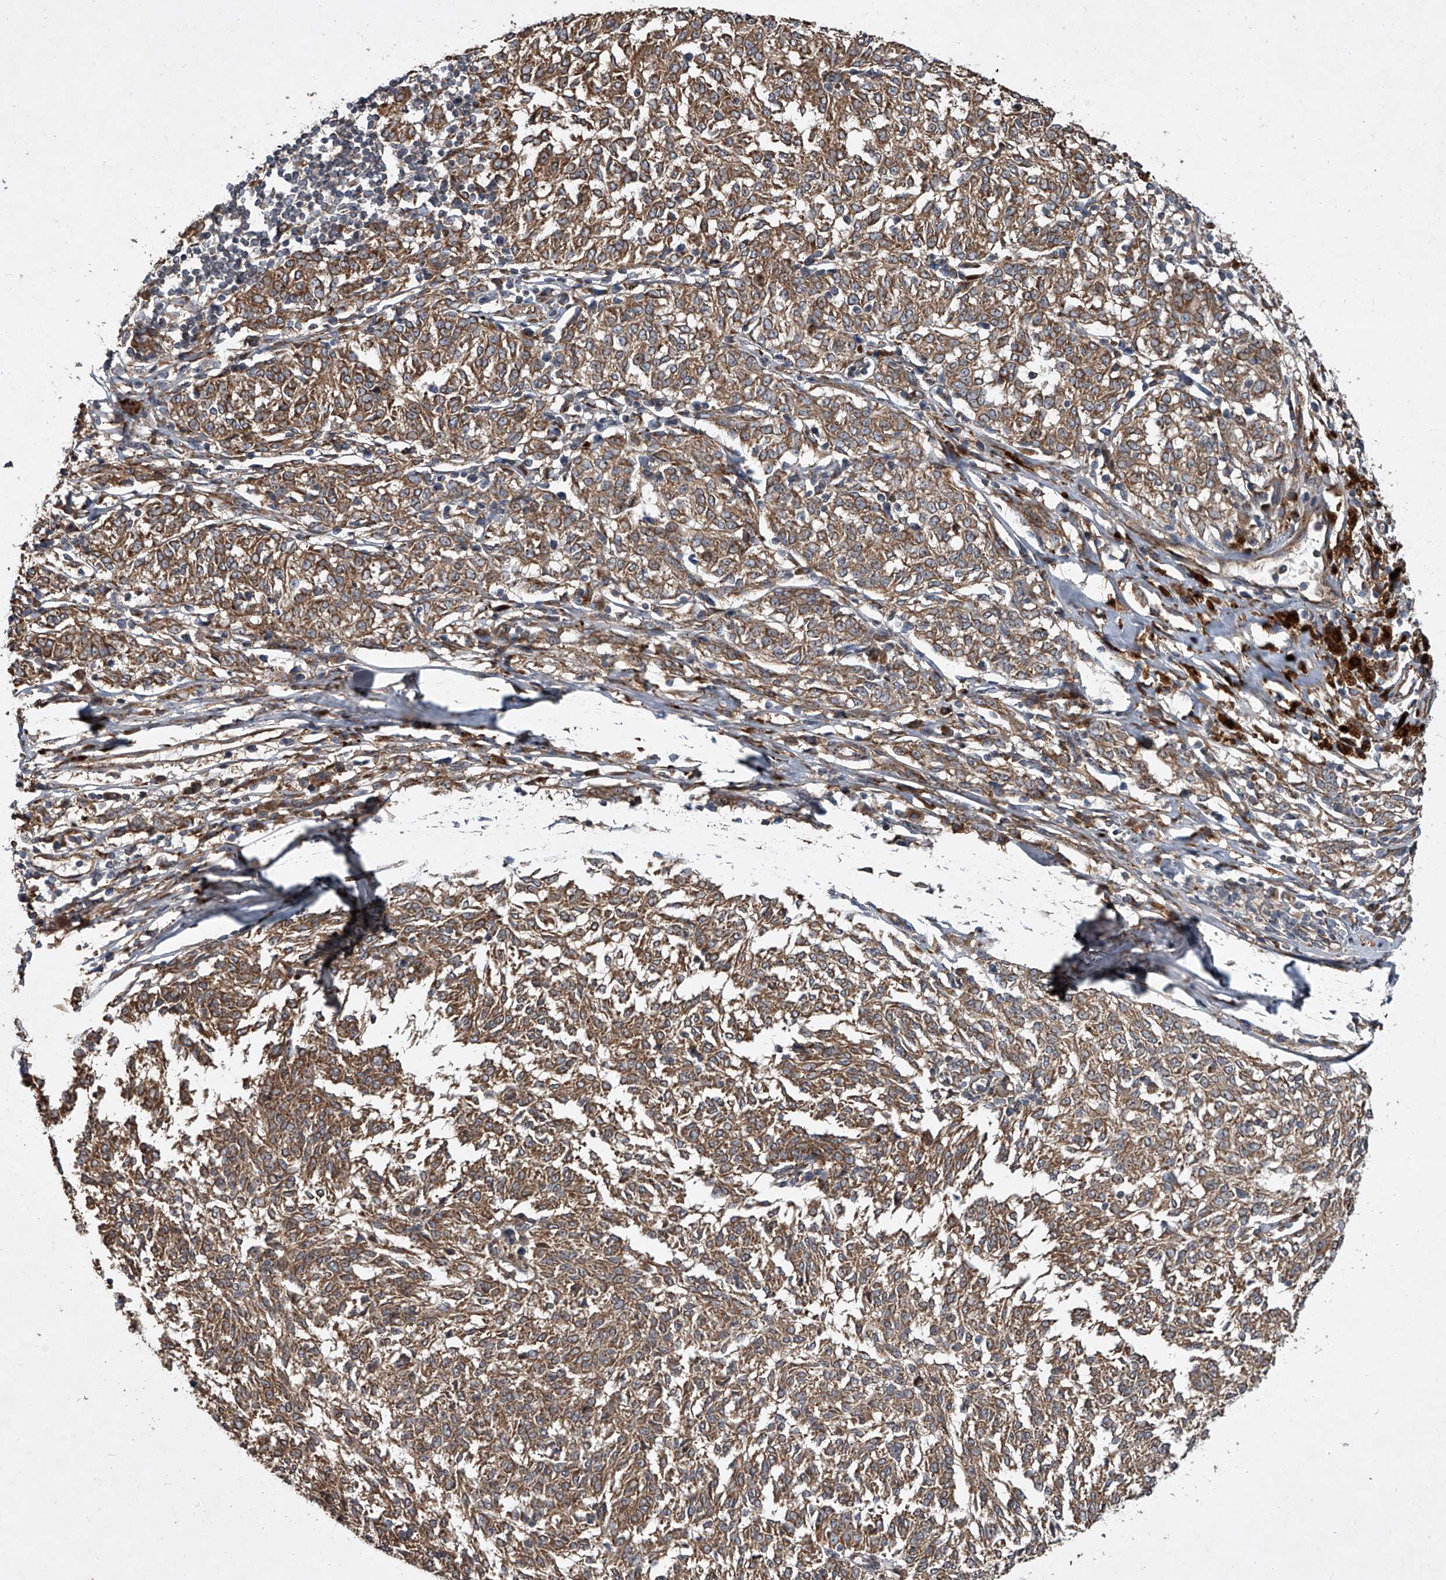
{"staining": {"intensity": "moderate", "quantity": ">75%", "location": "cytoplasmic/membranous"}, "tissue": "melanoma", "cell_type": "Tumor cells", "image_type": "cancer", "snomed": [{"axis": "morphology", "description": "Malignant melanoma, NOS"}, {"axis": "topography", "description": "Skin"}], "caption": "Moderate cytoplasmic/membranous positivity is present in about >75% of tumor cells in melanoma. (Stains: DAB (3,3'-diaminobenzidine) in brown, nuclei in blue, Microscopy: brightfield microscopy at high magnification).", "gene": "EVA1C", "patient": {"sex": "female", "age": 72}}